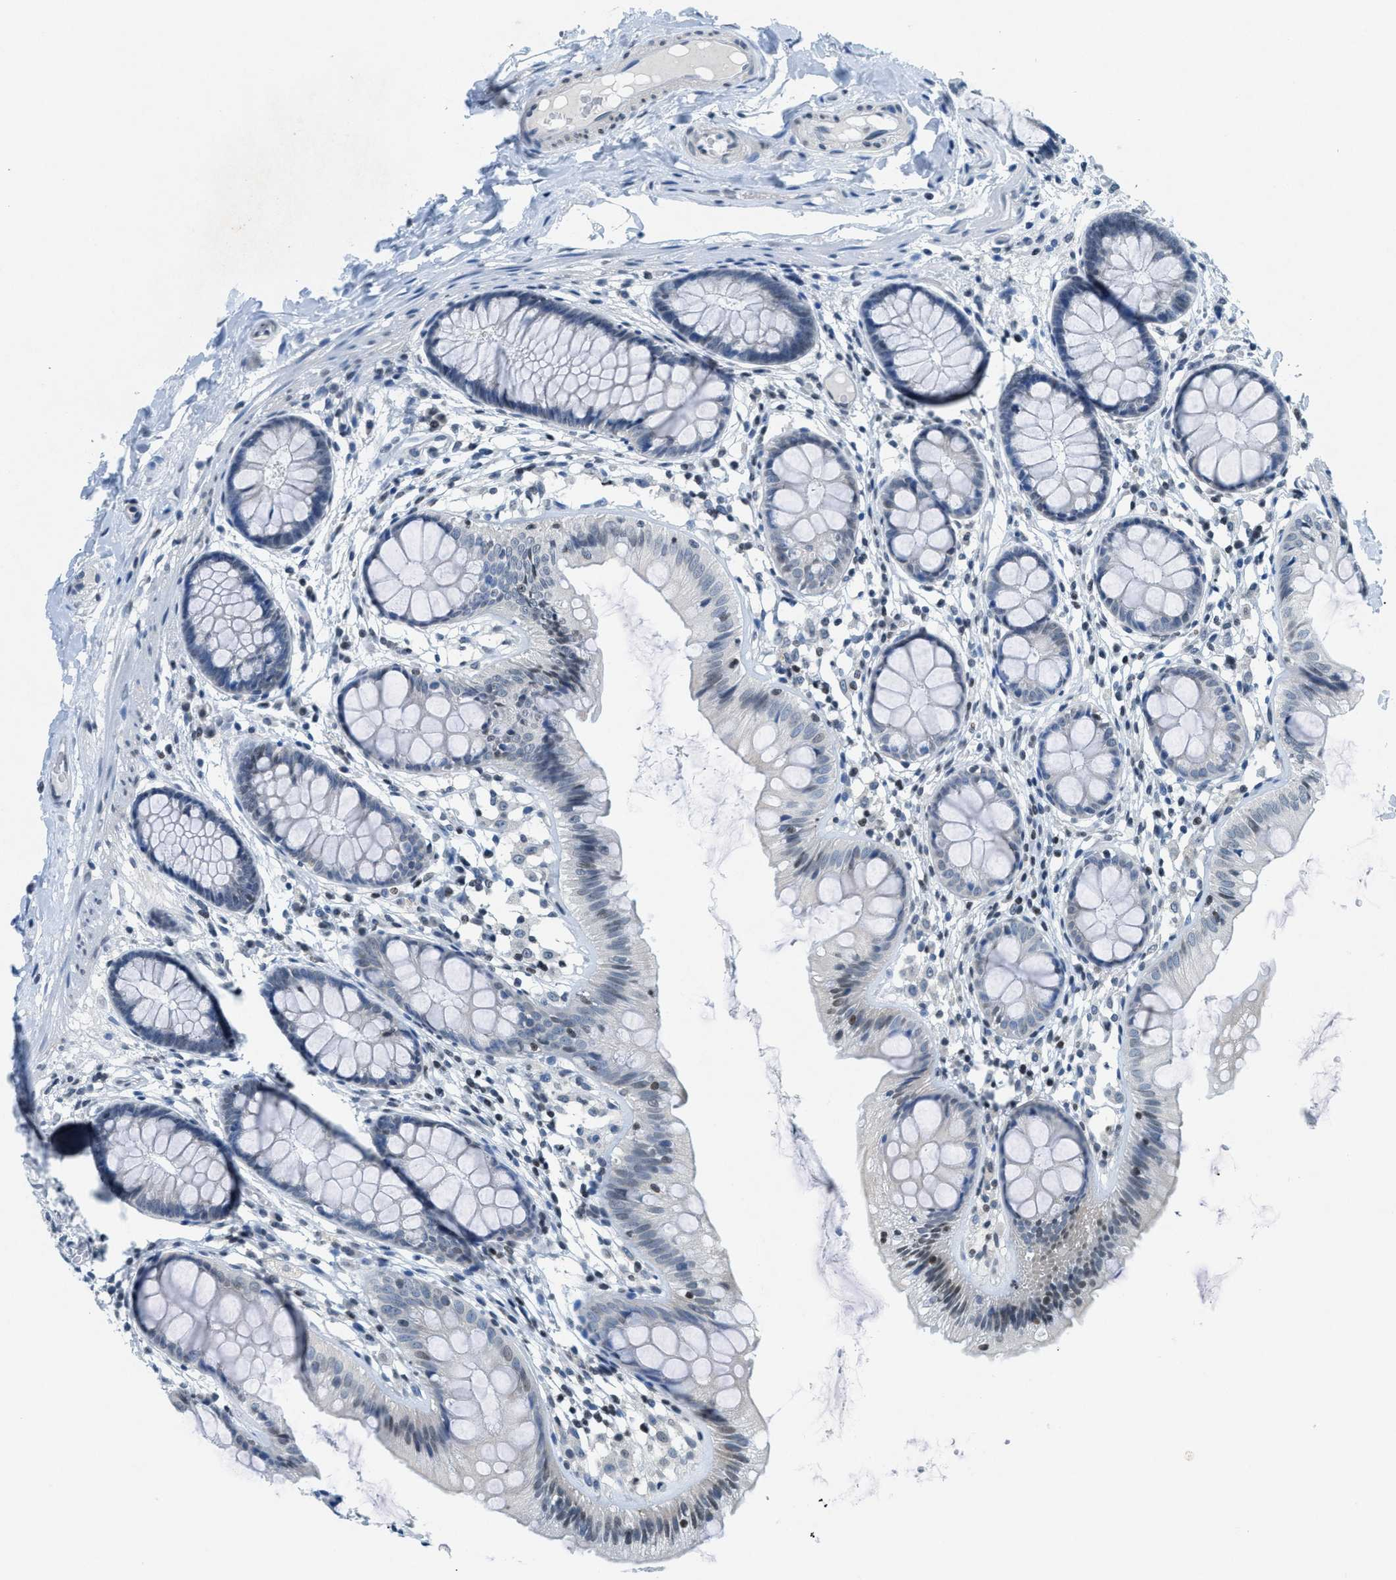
{"staining": {"intensity": "negative", "quantity": "none", "location": "none"}, "tissue": "colon", "cell_type": "Endothelial cells", "image_type": "normal", "snomed": [{"axis": "morphology", "description": "Normal tissue, NOS"}, {"axis": "topography", "description": "Colon"}], "caption": "Benign colon was stained to show a protein in brown. There is no significant staining in endothelial cells.", "gene": "UVRAG", "patient": {"sex": "female", "age": 56}}